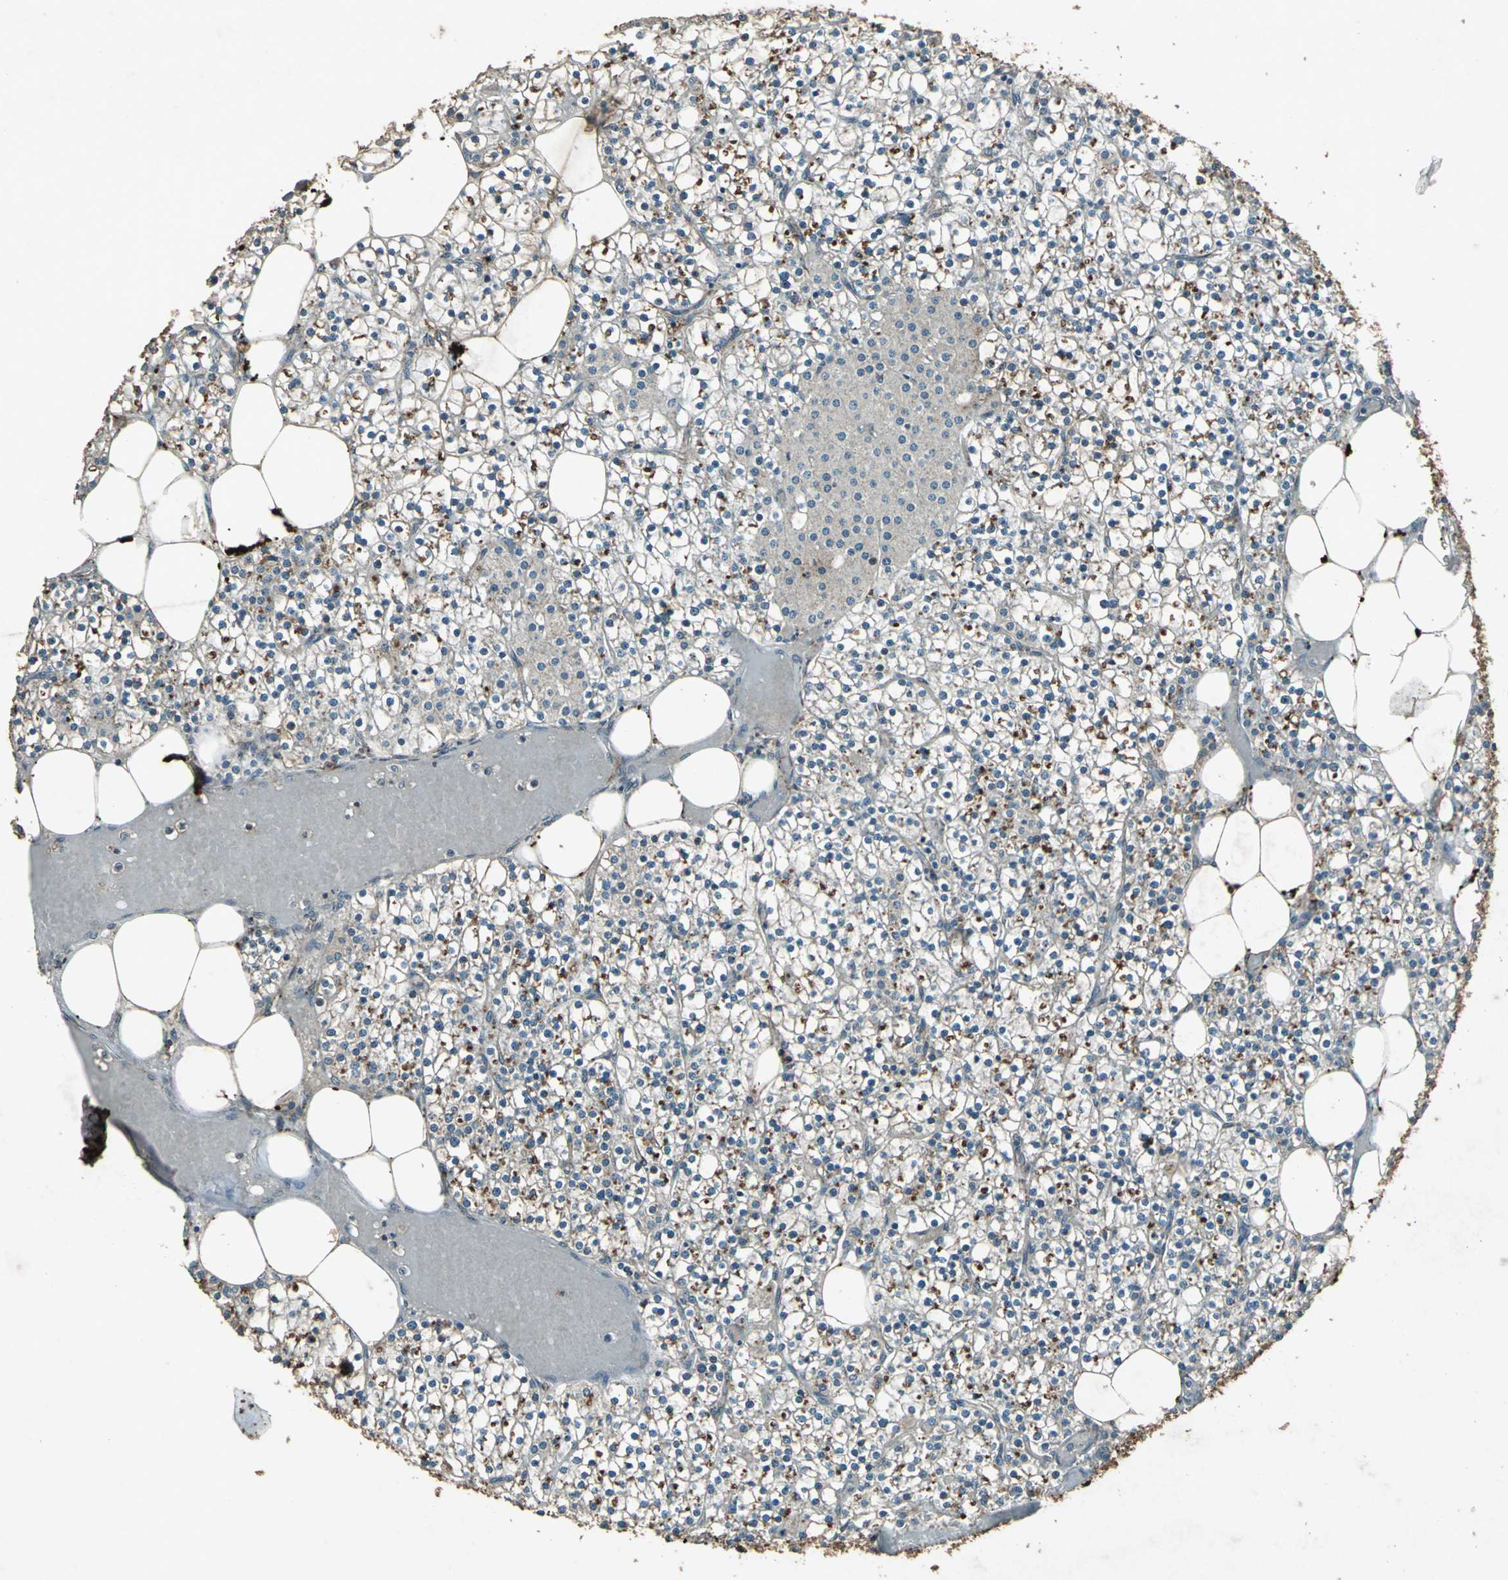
{"staining": {"intensity": "weak", "quantity": "25%-75%", "location": "cytoplasmic/membranous"}, "tissue": "parathyroid gland", "cell_type": "Glandular cells", "image_type": "normal", "snomed": [{"axis": "morphology", "description": "Normal tissue, NOS"}, {"axis": "topography", "description": "Parathyroid gland"}], "caption": "High-power microscopy captured an immunohistochemistry (IHC) image of benign parathyroid gland, revealing weak cytoplasmic/membranous expression in approximately 25%-75% of glandular cells.", "gene": "SEPTIN4", "patient": {"sex": "female", "age": 63}}